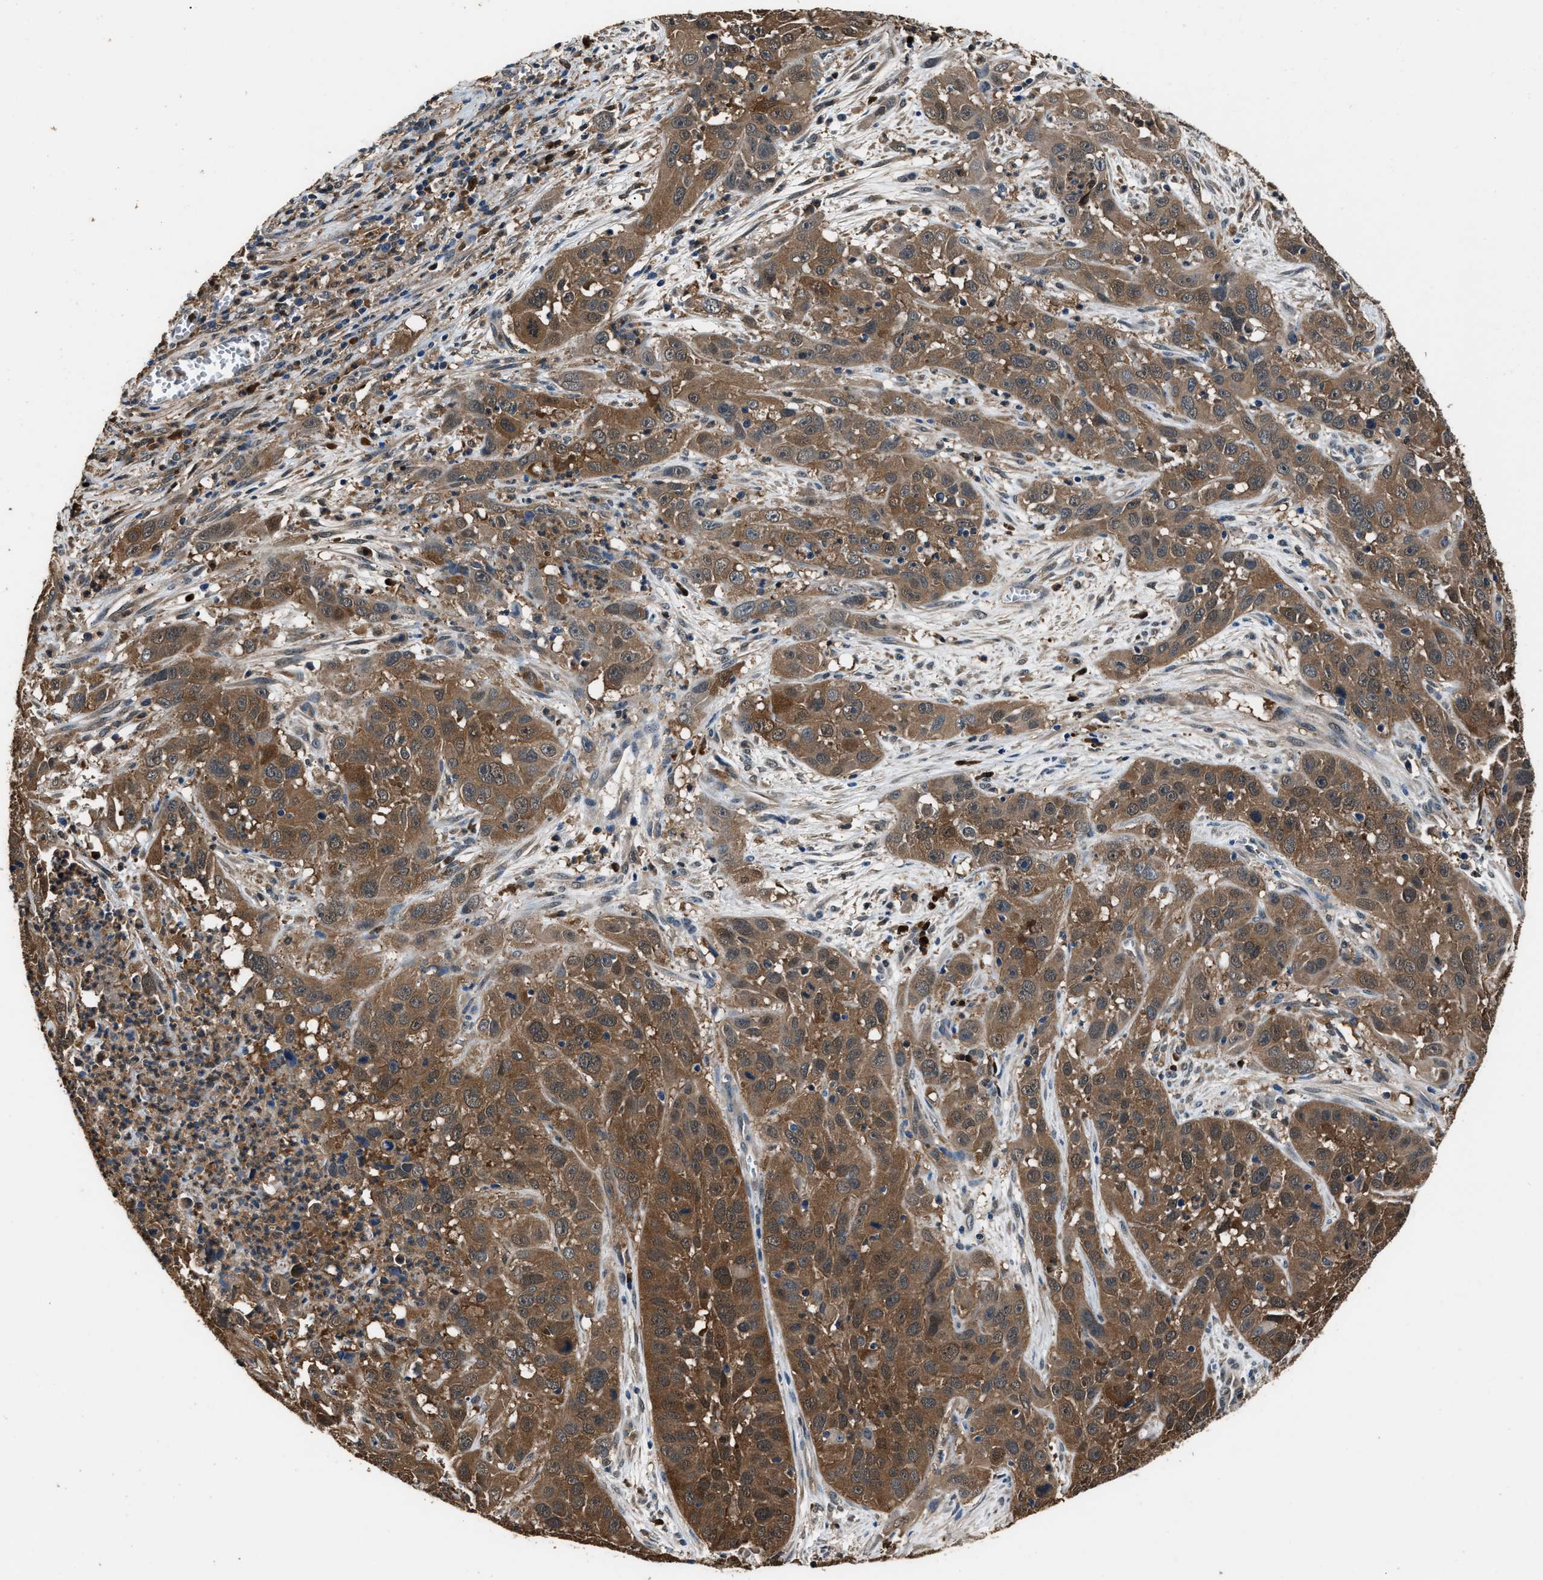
{"staining": {"intensity": "moderate", "quantity": ">75%", "location": "cytoplasmic/membranous"}, "tissue": "cervical cancer", "cell_type": "Tumor cells", "image_type": "cancer", "snomed": [{"axis": "morphology", "description": "Squamous cell carcinoma, NOS"}, {"axis": "topography", "description": "Cervix"}], "caption": "Cervical squamous cell carcinoma stained for a protein exhibits moderate cytoplasmic/membranous positivity in tumor cells.", "gene": "GSTP1", "patient": {"sex": "female", "age": 32}}